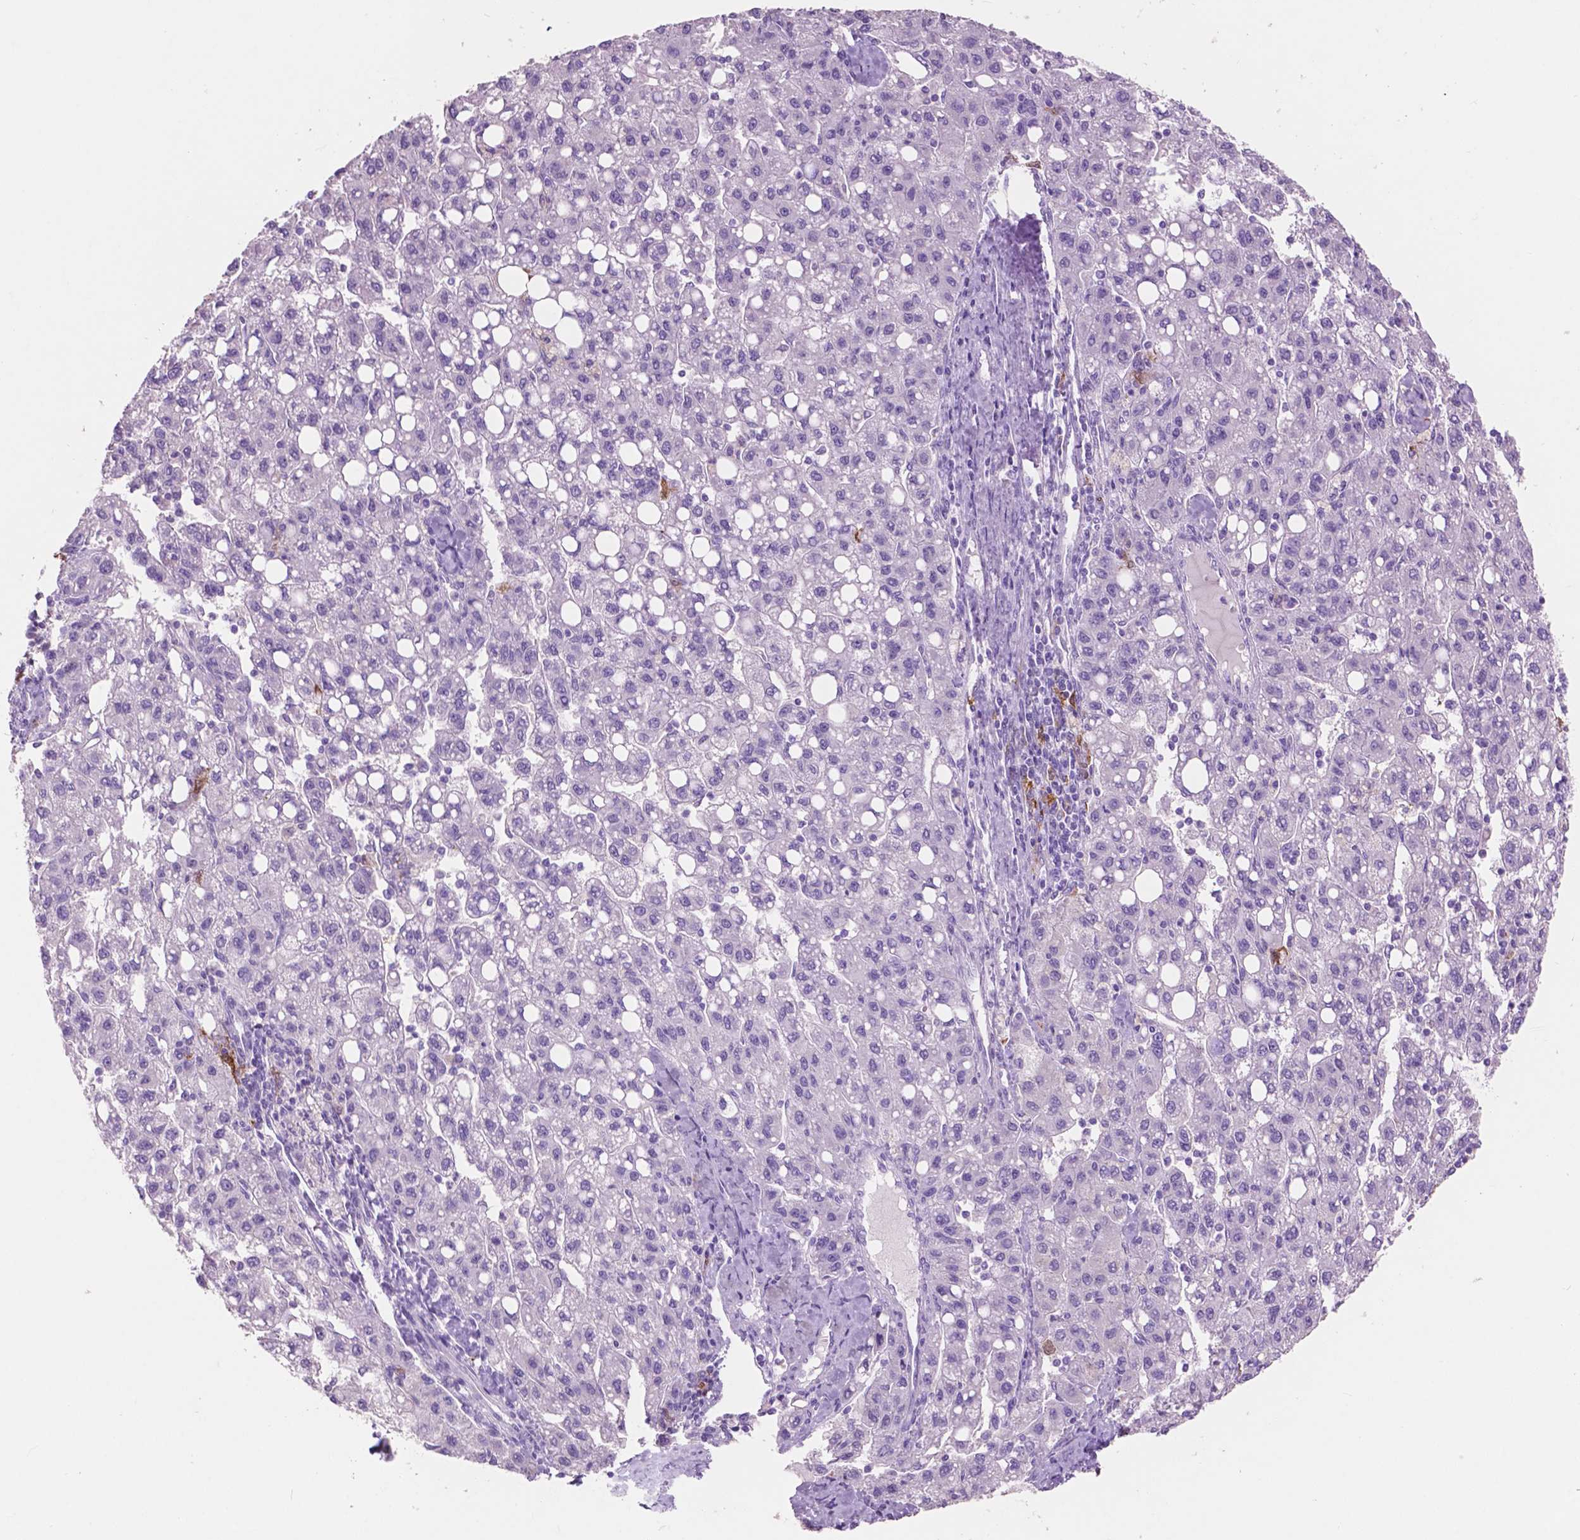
{"staining": {"intensity": "negative", "quantity": "none", "location": "none"}, "tissue": "liver cancer", "cell_type": "Tumor cells", "image_type": "cancer", "snomed": [{"axis": "morphology", "description": "Carcinoma, Hepatocellular, NOS"}, {"axis": "topography", "description": "Liver"}], "caption": "A histopathology image of human liver hepatocellular carcinoma is negative for staining in tumor cells. (DAB (3,3'-diaminobenzidine) IHC visualized using brightfield microscopy, high magnification).", "gene": "IDO1", "patient": {"sex": "female", "age": 82}}